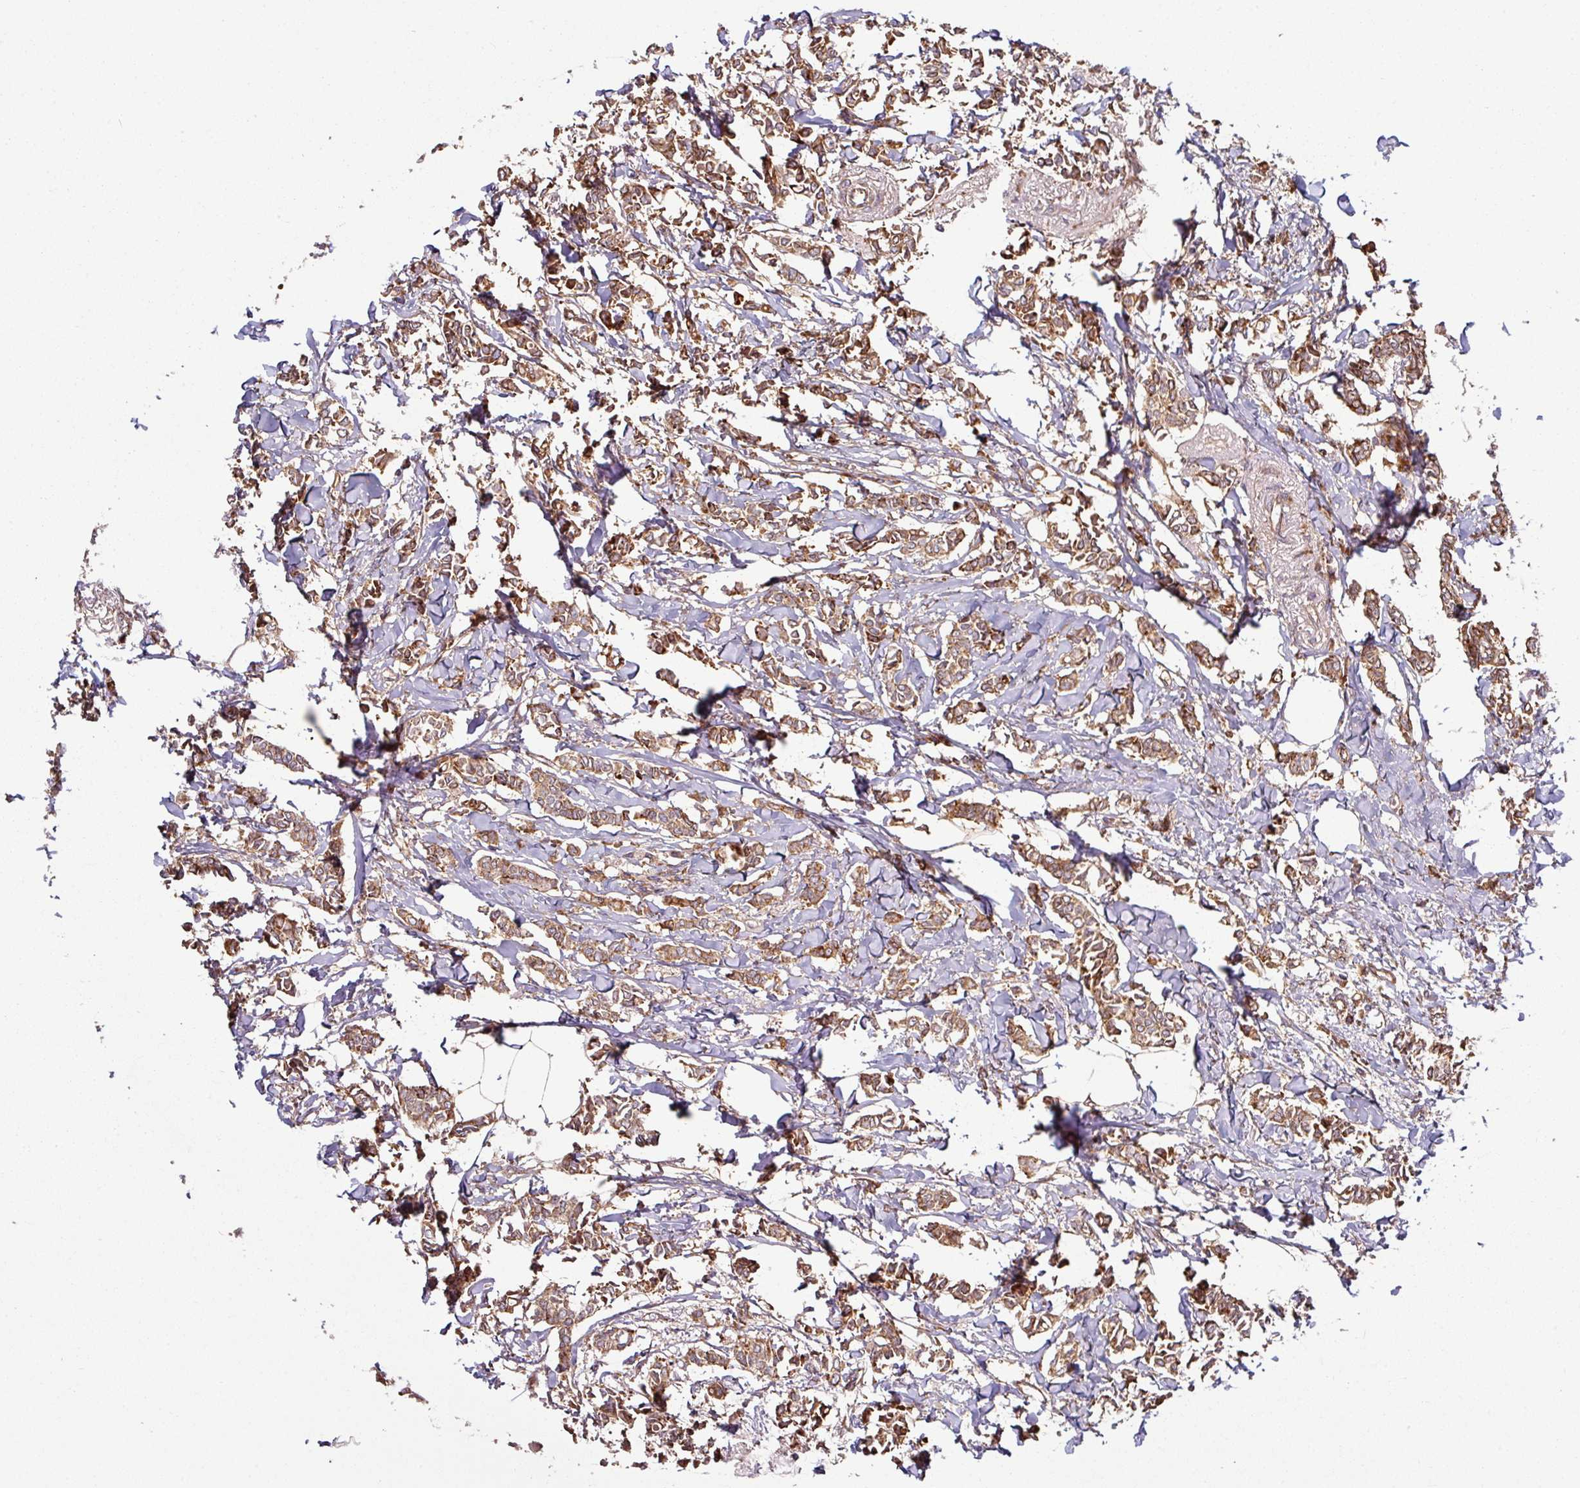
{"staining": {"intensity": "moderate", "quantity": ">75%", "location": "cytoplasmic/membranous"}, "tissue": "breast cancer", "cell_type": "Tumor cells", "image_type": "cancer", "snomed": [{"axis": "morphology", "description": "Duct carcinoma"}, {"axis": "topography", "description": "Breast"}], "caption": "Protein staining of breast invasive ductal carcinoma tissue displays moderate cytoplasmic/membranous staining in about >75% of tumor cells.", "gene": "RAB5A", "patient": {"sex": "female", "age": 41}}